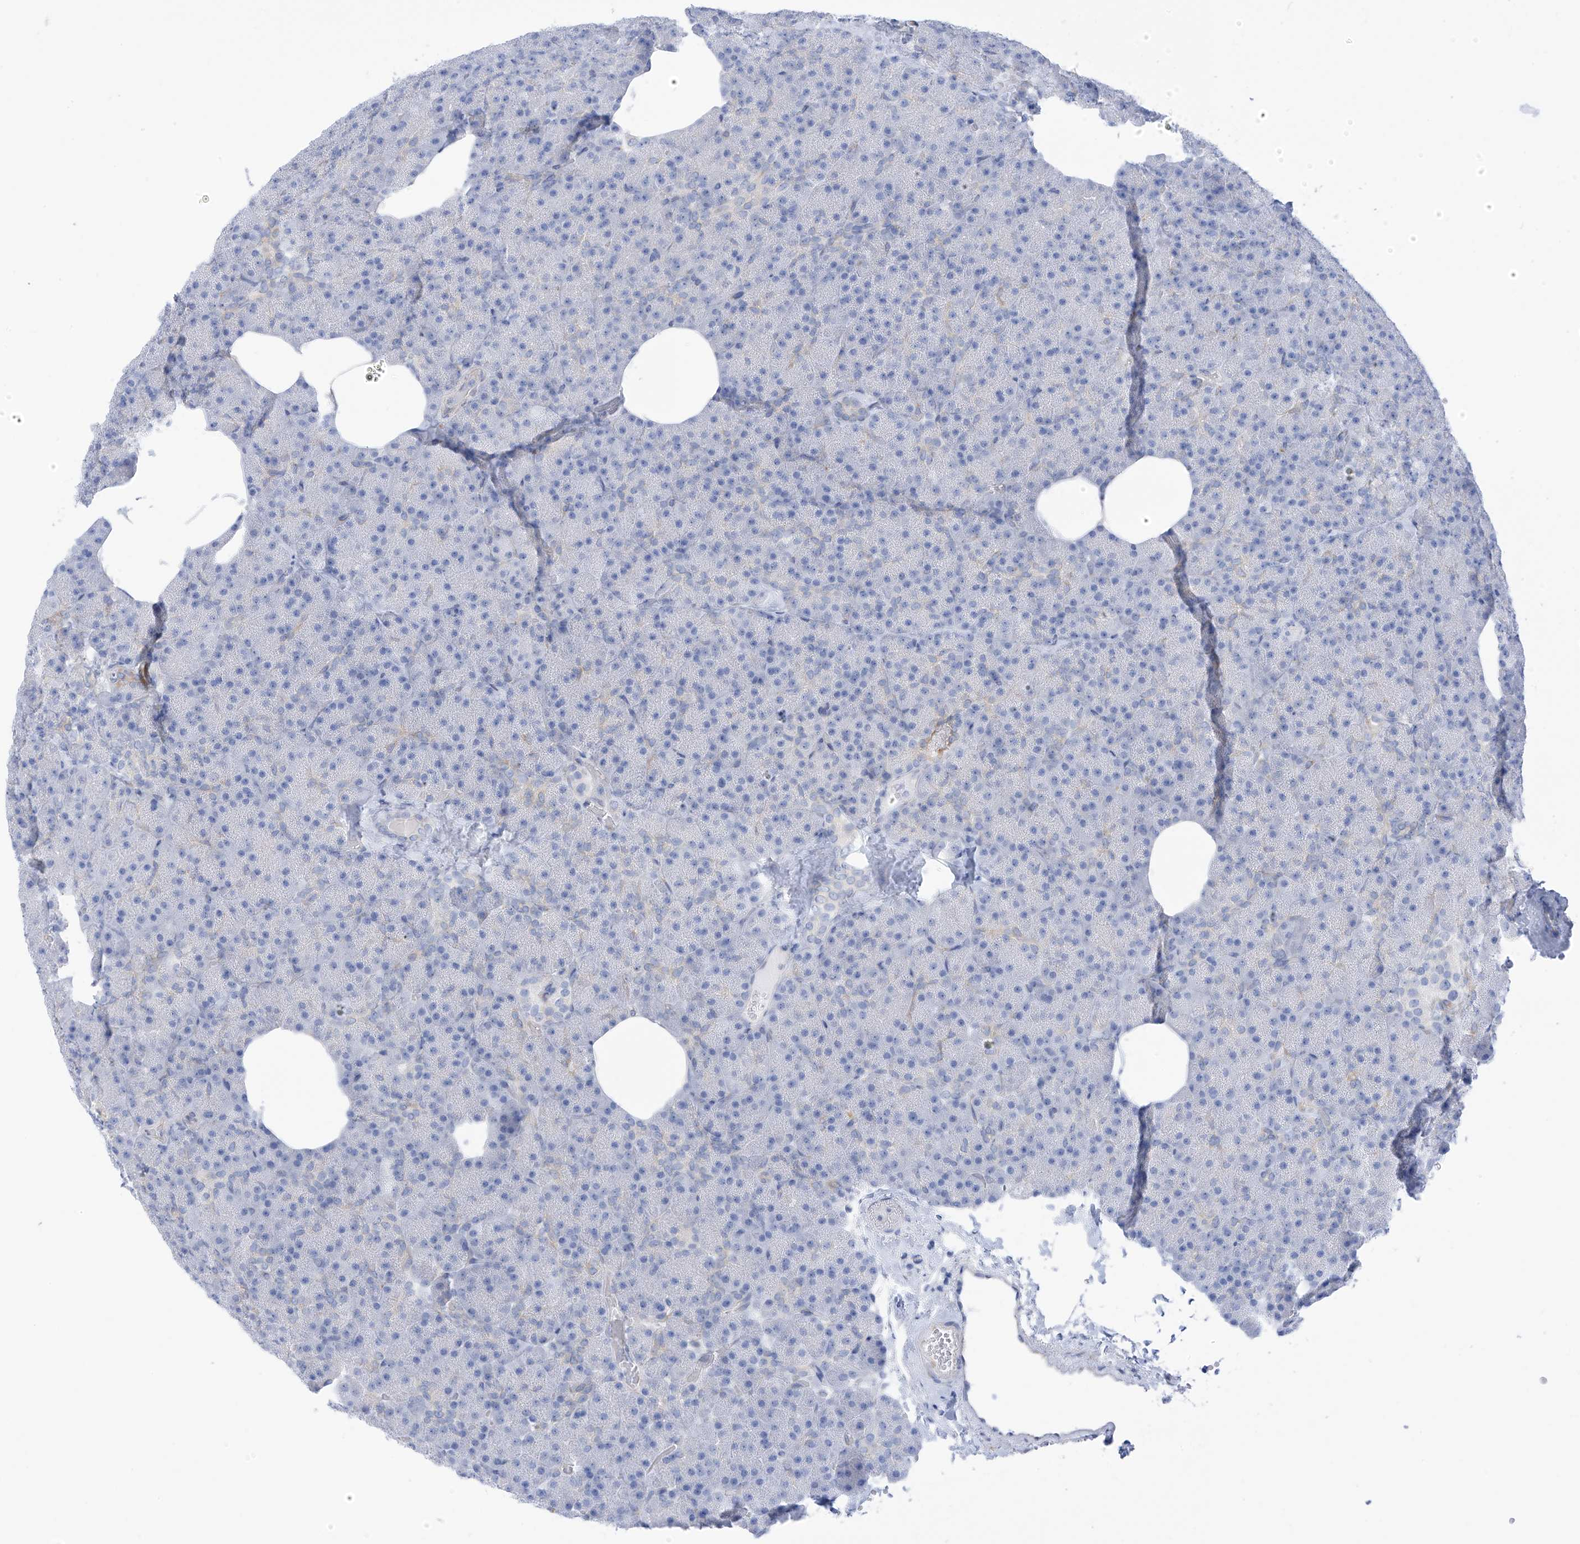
{"staining": {"intensity": "weak", "quantity": "<25%", "location": "cytoplasmic/membranous"}, "tissue": "pancreas", "cell_type": "Exocrine glandular cells", "image_type": "normal", "snomed": [{"axis": "morphology", "description": "Normal tissue, NOS"}, {"axis": "morphology", "description": "Carcinoid, malignant, NOS"}, {"axis": "topography", "description": "Pancreas"}], "caption": "Immunohistochemistry (IHC) histopathology image of benign human pancreas stained for a protein (brown), which demonstrates no positivity in exocrine glandular cells.", "gene": "RCN2", "patient": {"sex": "female", "age": 35}}